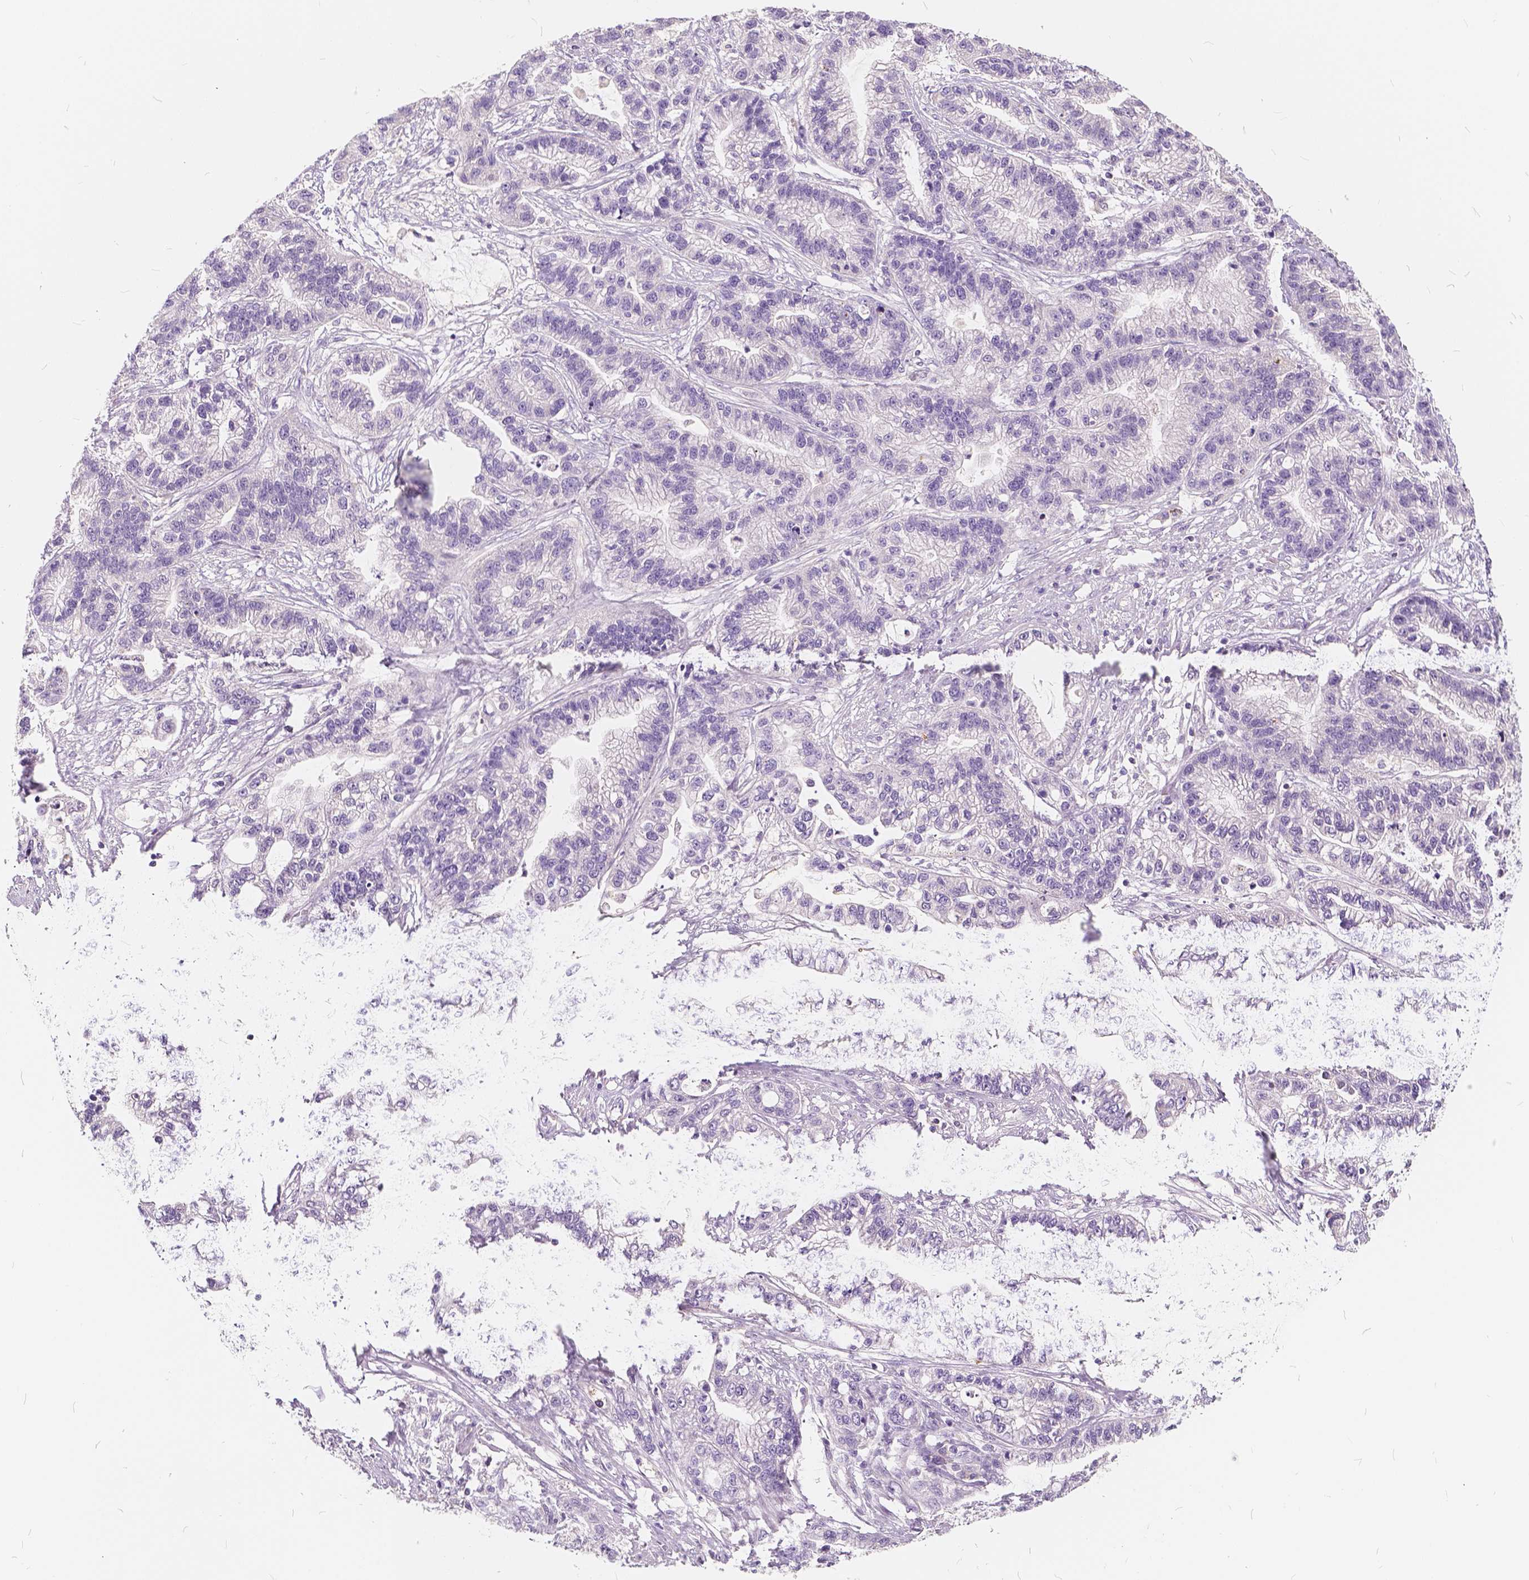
{"staining": {"intensity": "negative", "quantity": "none", "location": "none"}, "tissue": "stomach cancer", "cell_type": "Tumor cells", "image_type": "cancer", "snomed": [{"axis": "morphology", "description": "Adenocarcinoma, NOS"}, {"axis": "topography", "description": "Stomach"}], "caption": "Immunohistochemical staining of stomach adenocarcinoma displays no significant positivity in tumor cells. (DAB (3,3'-diaminobenzidine) immunohistochemistry (IHC) with hematoxylin counter stain).", "gene": "KIAA0513", "patient": {"sex": "male", "age": 83}}